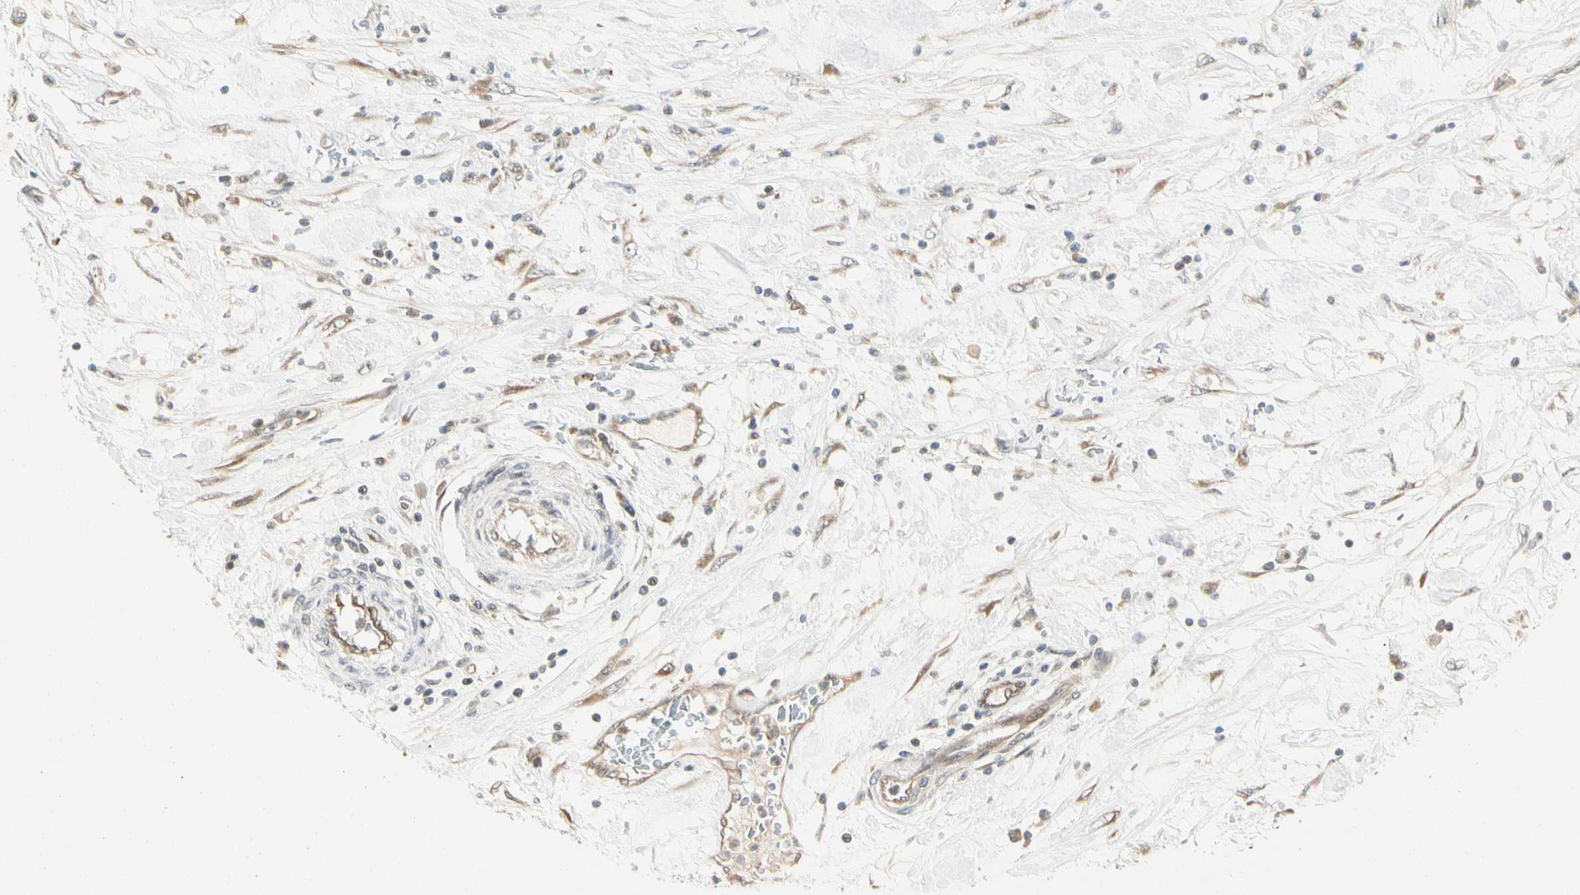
{"staining": {"intensity": "moderate", "quantity": ">75%", "location": "cytoplasmic/membranous"}, "tissue": "pancreatic cancer", "cell_type": "Tumor cells", "image_type": "cancer", "snomed": [{"axis": "morphology", "description": "Adenocarcinoma, NOS"}, {"axis": "topography", "description": "Pancreas"}], "caption": "Tumor cells show medium levels of moderate cytoplasmic/membranous positivity in approximately >75% of cells in pancreatic cancer.", "gene": "FNDC3B", "patient": {"sex": "female", "age": 57}}